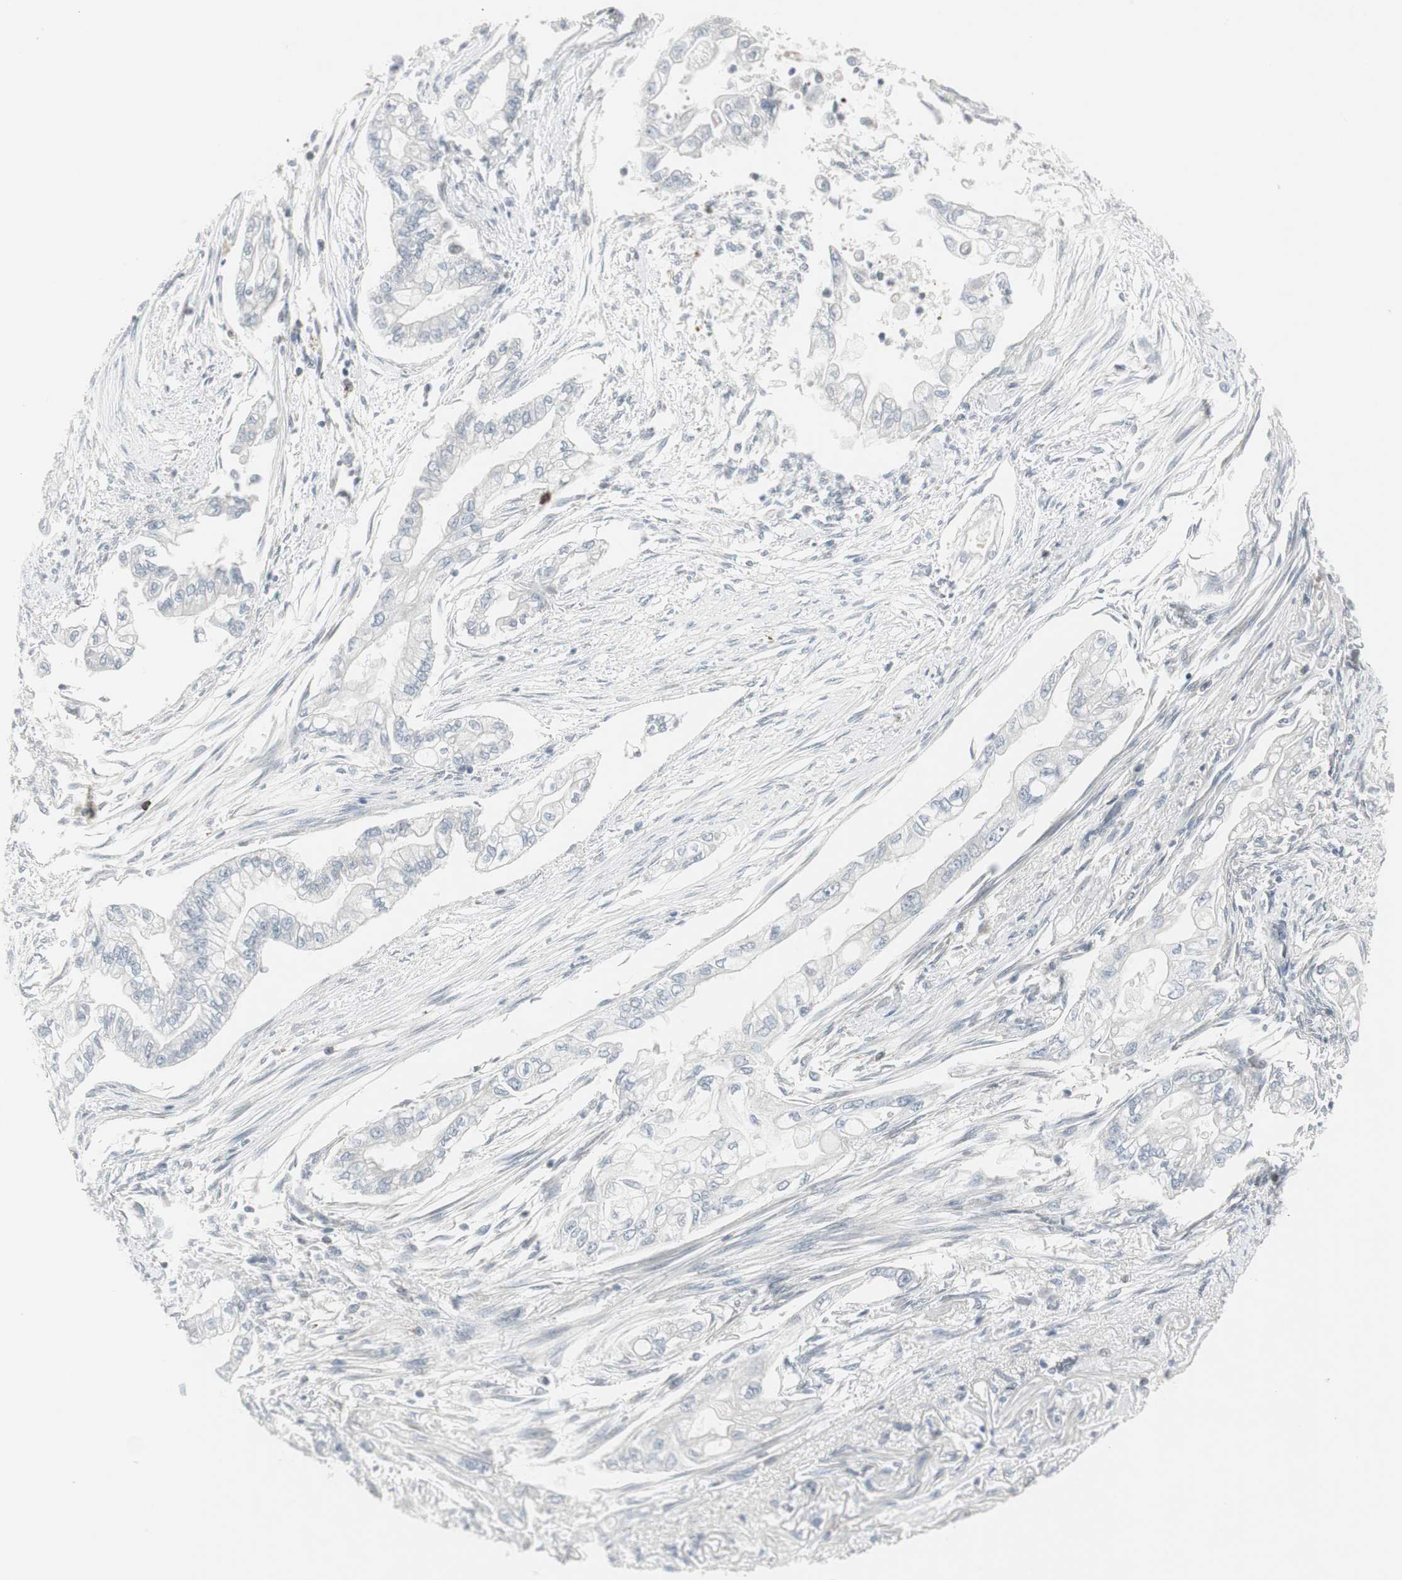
{"staining": {"intensity": "negative", "quantity": "none", "location": "none"}, "tissue": "pancreatic cancer", "cell_type": "Tumor cells", "image_type": "cancer", "snomed": [{"axis": "morphology", "description": "Normal tissue, NOS"}, {"axis": "topography", "description": "Pancreas"}], "caption": "There is no significant staining in tumor cells of pancreatic cancer. Brightfield microscopy of IHC stained with DAB (3,3'-diaminobenzidine) (brown) and hematoxylin (blue), captured at high magnification.", "gene": "MAP4K4", "patient": {"sex": "male", "age": 42}}